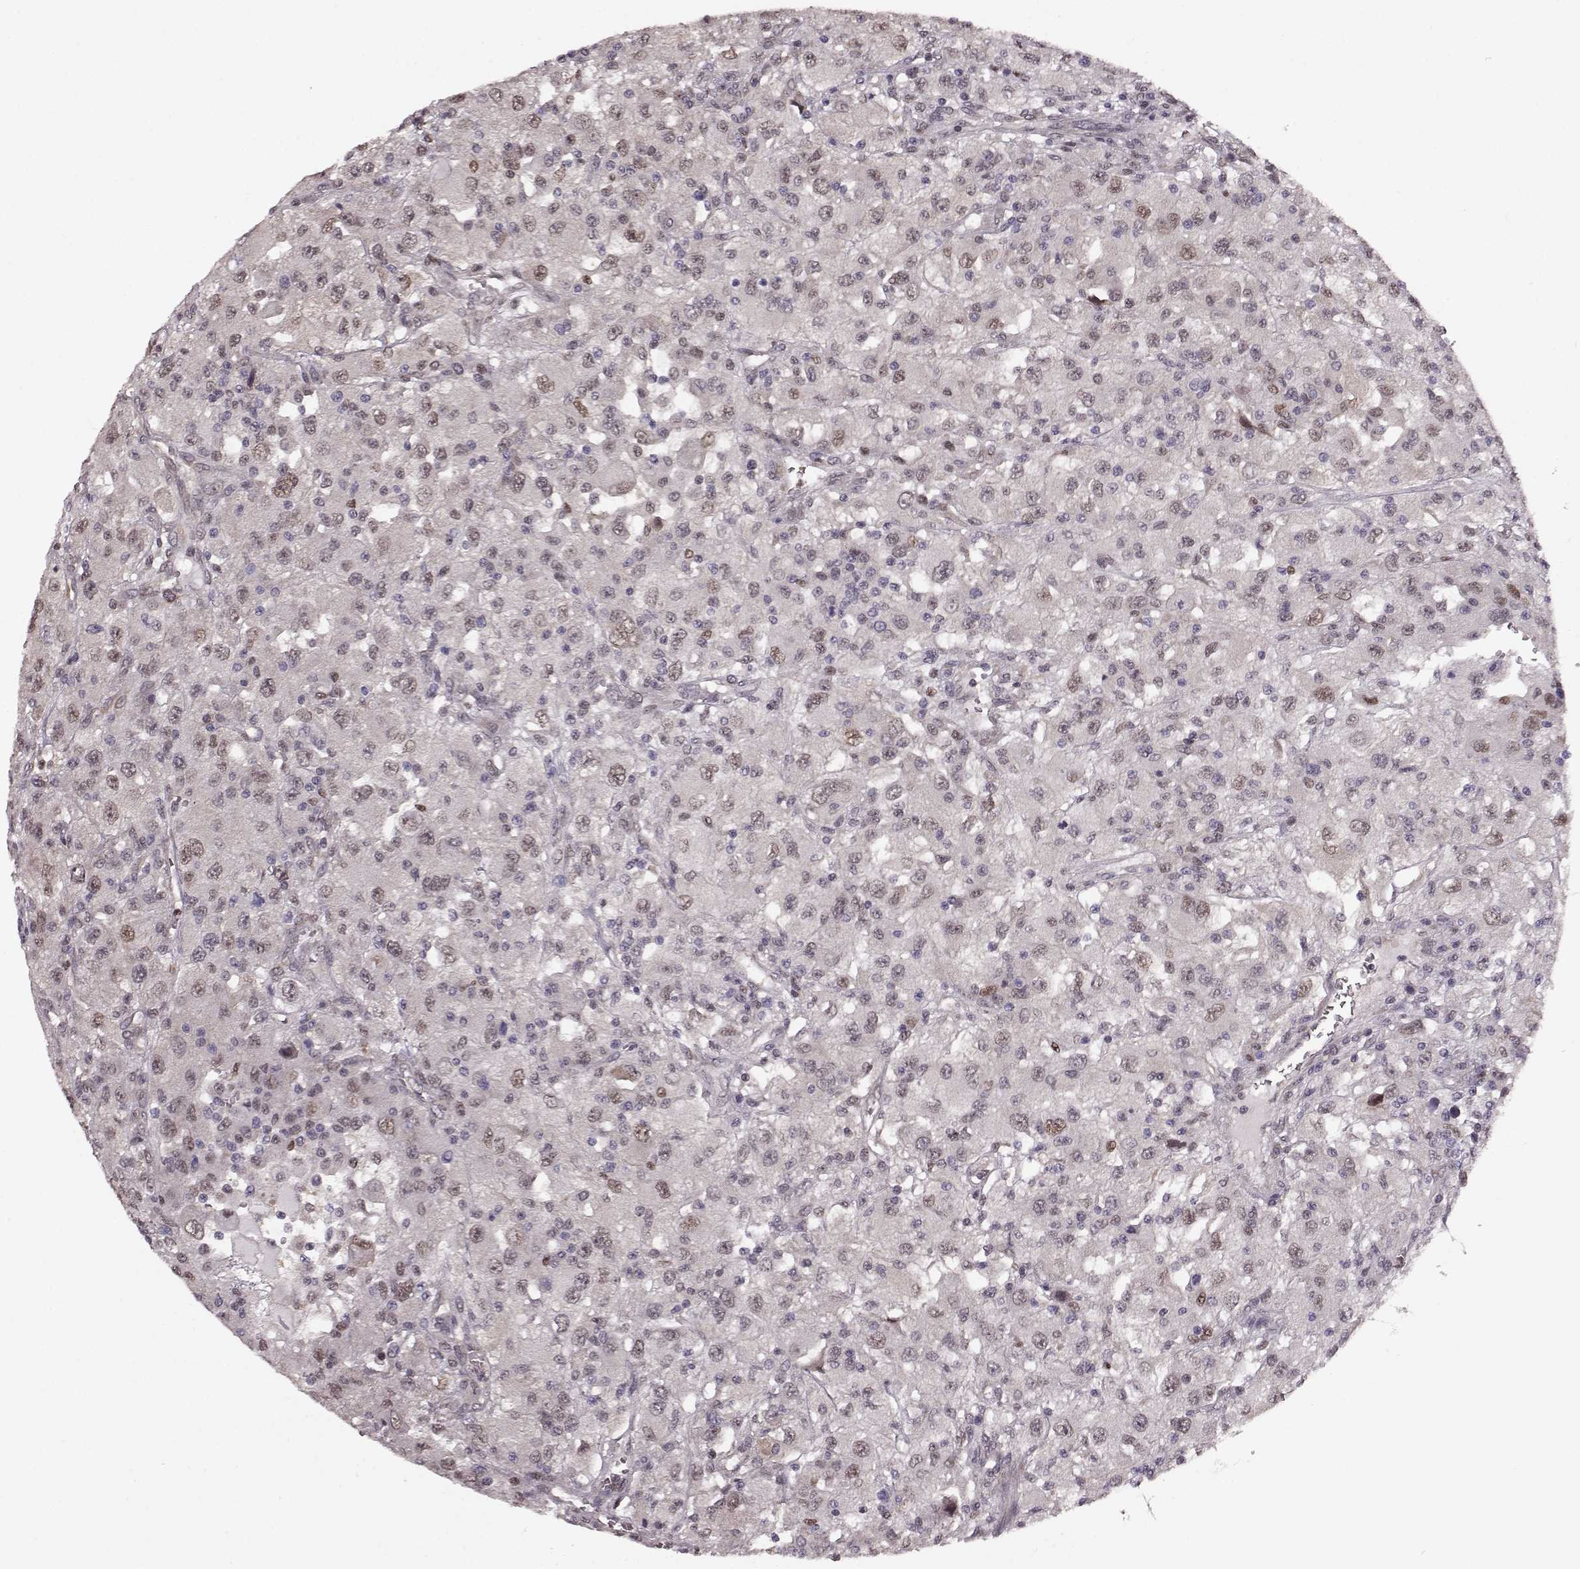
{"staining": {"intensity": "weak", "quantity": "25%-75%", "location": "nuclear"}, "tissue": "renal cancer", "cell_type": "Tumor cells", "image_type": "cancer", "snomed": [{"axis": "morphology", "description": "Adenocarcinoma, NOS"}, {"axis": "topography", "description": "Kidney"}], "caption": "Tumor cells display low levels of weak nuclear positivity in about 25%-75% of cells in human renal cancer (adenocarcinoma). (IHC, brightfield microscopy, high magnification).", "gene": "KLF6", "patient": {"sex": "female", "age": 67}}